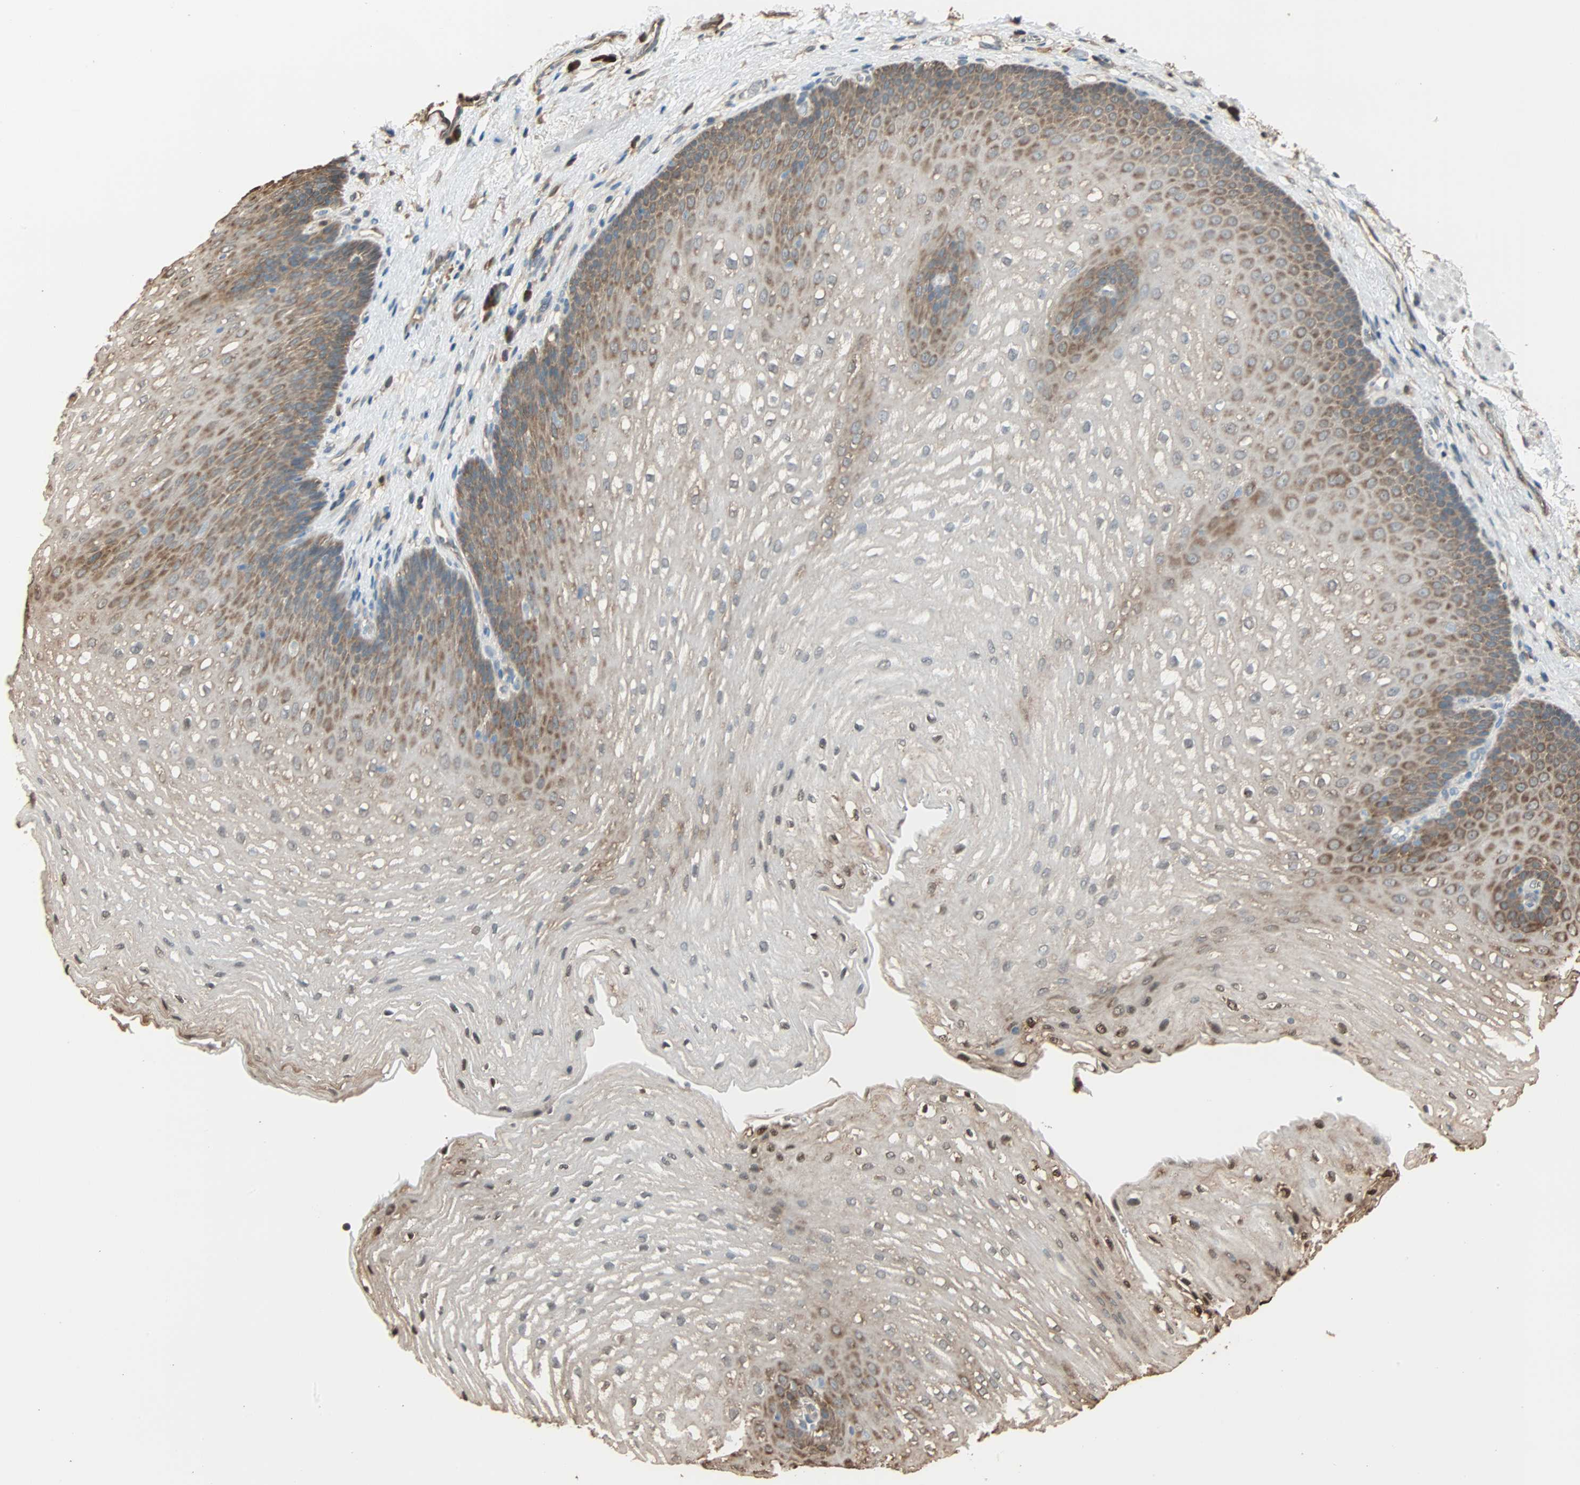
{"staining": {"intensity": "moderate", "quantity": "25%-75%", "location": "cytoplasmic/membranous,nuclear"}, "tissue": "esophagus", "cell_type": "Squamous epithelial cells", "image_type": "normal", "snomed": [{"axis": "morphology", "description": "Normal tissue, NOS"}, {"axis": "topography", "description": "Esophagus"}], "caption": "Moderate cytoplasmic/membranous,nuclear positivity for a protein is present in approximately 25%-75% of squamous epithelial cells of benign esophagus using immunohistochemistry.", "gene": "PRDX1", "patient": {"sex": "male", "age": 48}}